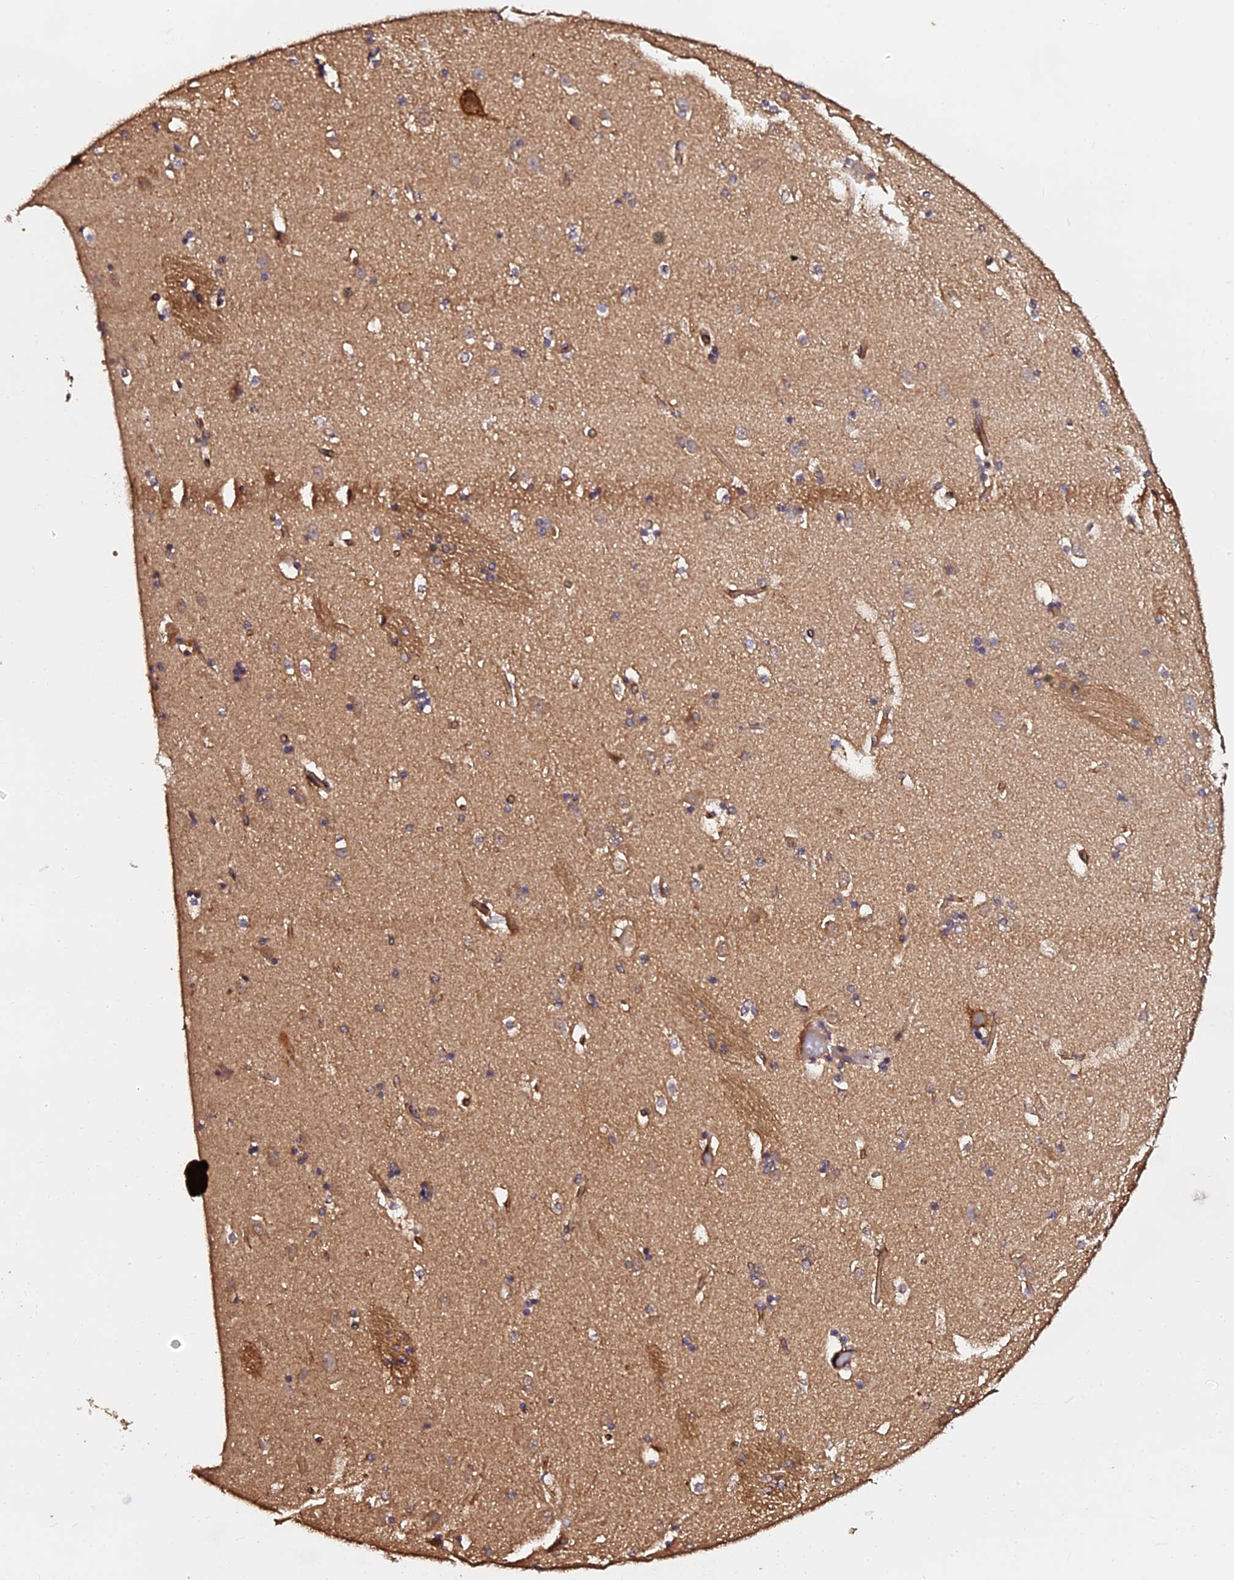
{"staining": {"intensity": "weak", "quantity": "<25%", "location": "cytoplasmic/membranous"}, "tissue": "caudate", "cell_type": "Glial cells", "image_type": "normal", "snomed": [{"axis": "morphology", "description": "Normal tissue, NOS"}, {"axis": "topography", "description": "Lateral ventricle wall"}], "caption": "Immunohistochemistry image of unremarkable caudate: human caudate stained with DAB (3,3'-diaminobenzidine) shows no significant protein positivity in glial cells.", "gene": "TDO2", "patient": {"sex": "male", "age": 45}}